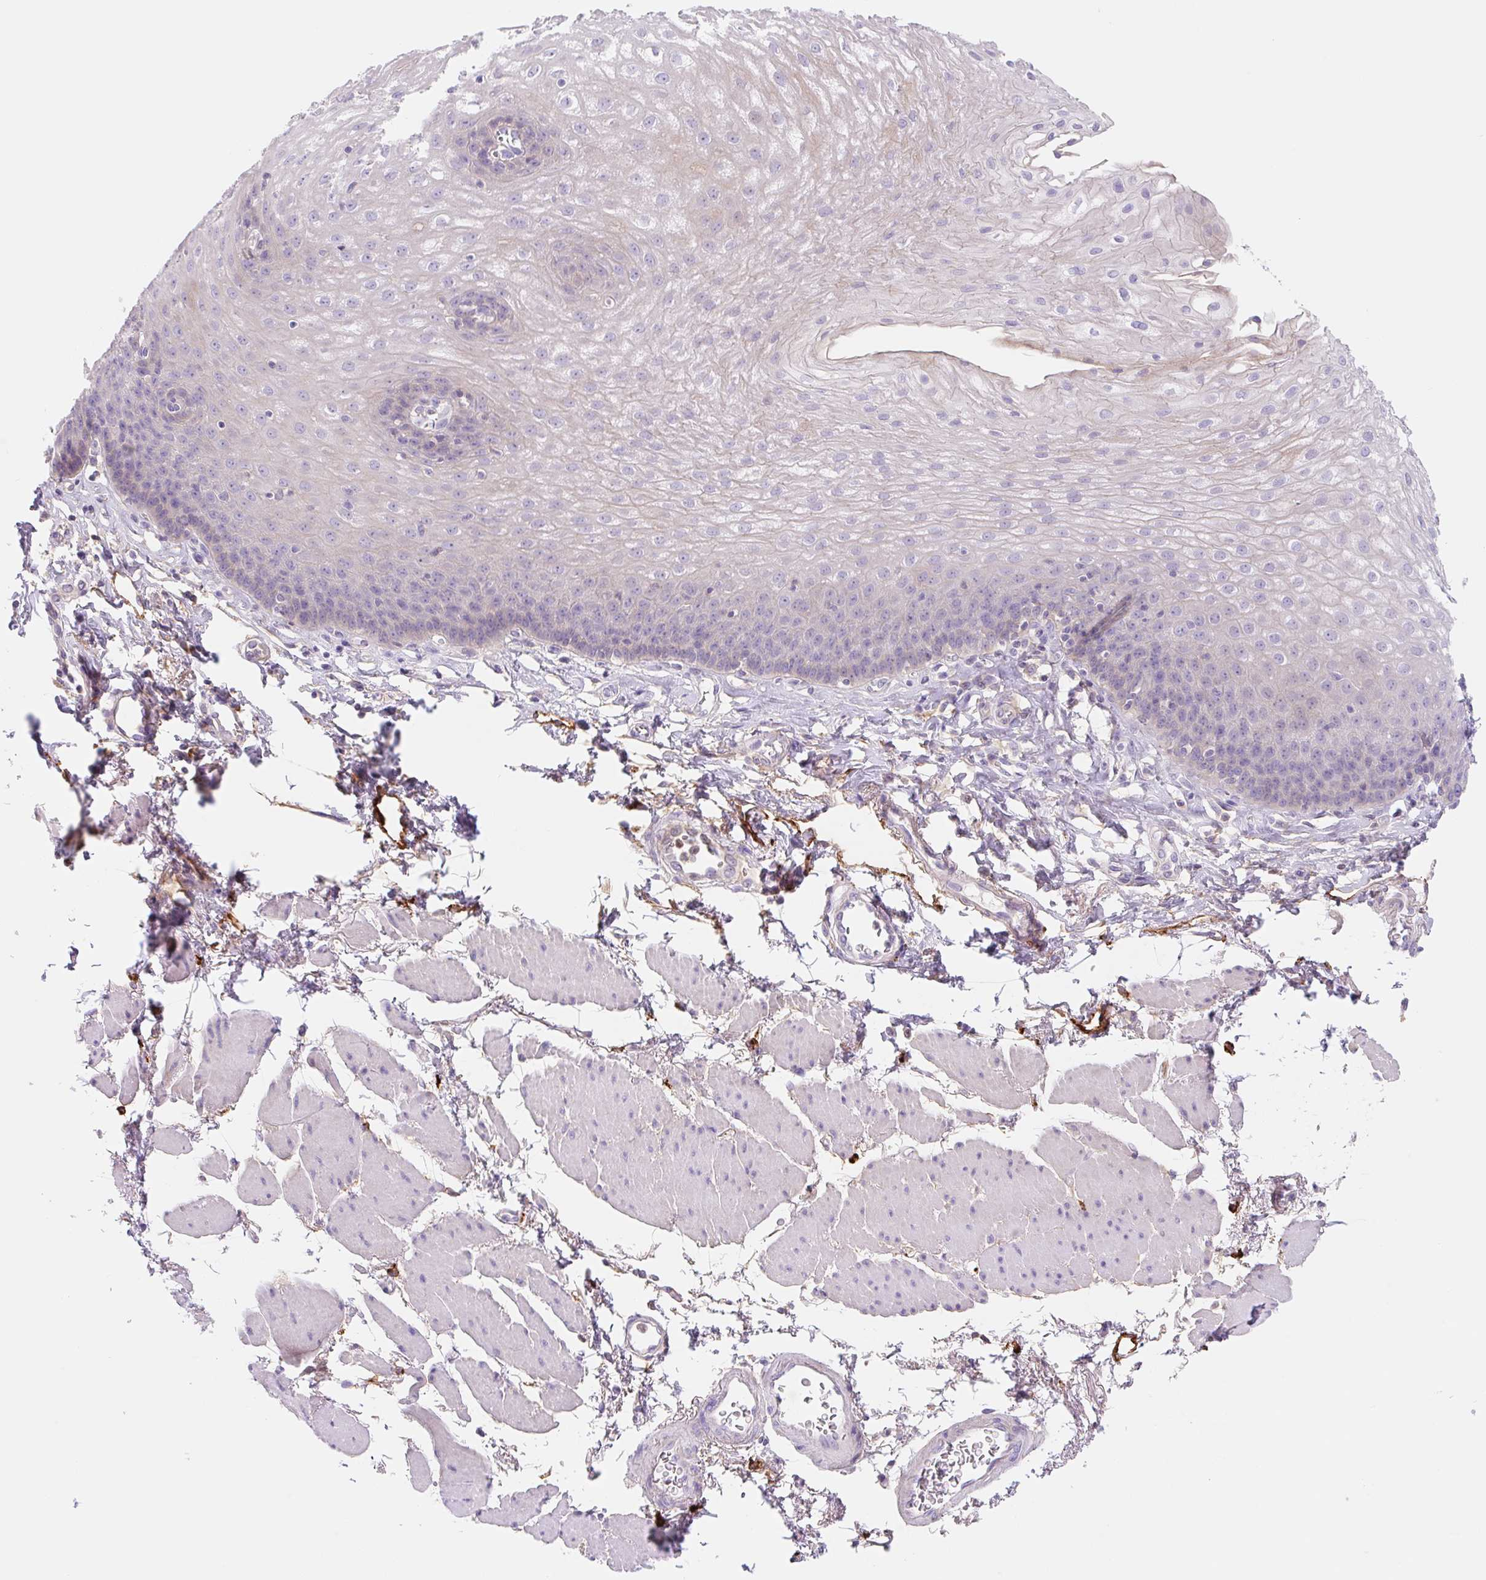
{"staining": {"intensity": "negative", "quantity": "none", "location": "none"}, "tissue": "esophagus", "cell_type": "Squamous epithelial cells", "image_type": "normal", "snomed": [{"axis": "morphology", "description": "Normal tissue, NOS"}, {"axis": "topography", "description": "Esophagus"}], "caption": "Immunohistochemistry (IHC) micrograph of benign esophagus: esophagus stained with DAB (3,3'-diaminobenzidine) displays no significant protein positivity in squamous epithelial cells.", "gene": "LYVE1", "patient": {"sex": "female", "age": 81}}